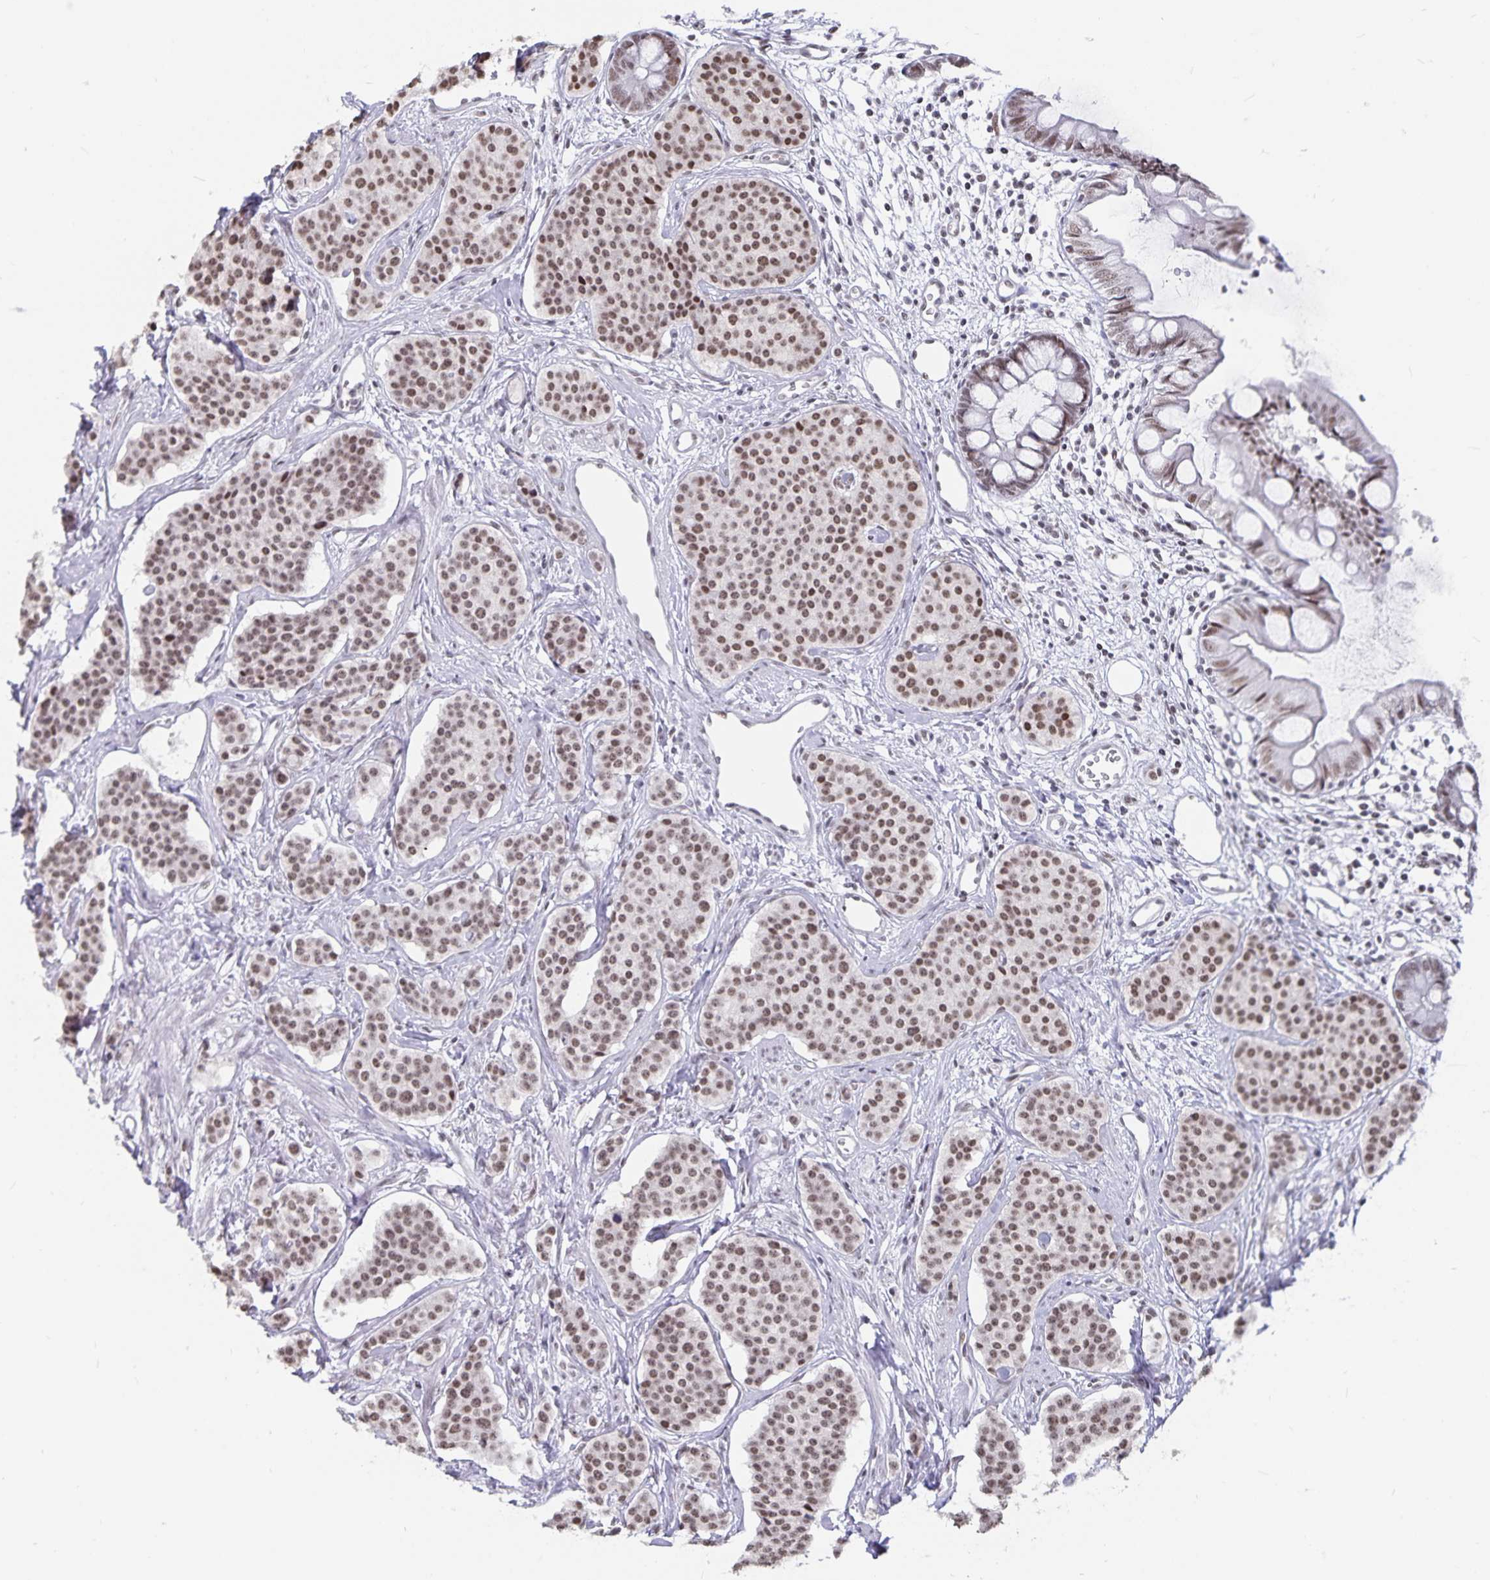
{"staining": {"intensity": "moderate", "quantity": ">75%", "location": "nuclear"}, "tissue": "carcinoid", "cell_type": "Tumor cells", "image_type": "cancer", "snomed": [{"axis": "morphology", "description": "Carcinoid, malignant, NOS"}, {"axis": "topography", "description": "Small intestine"}], "caption": "The immunohistochemical stain shows moderate nuclear positivity in tumor cells of carcinoid tissue. Using DAB (3,3'-diaminobenzidine) (brown) and hematoxylin (blue) stains, captured at high magnification using brightfield microscopy.", "gene": "PBX2", "patient": {"sex": "female", "age": 64}}